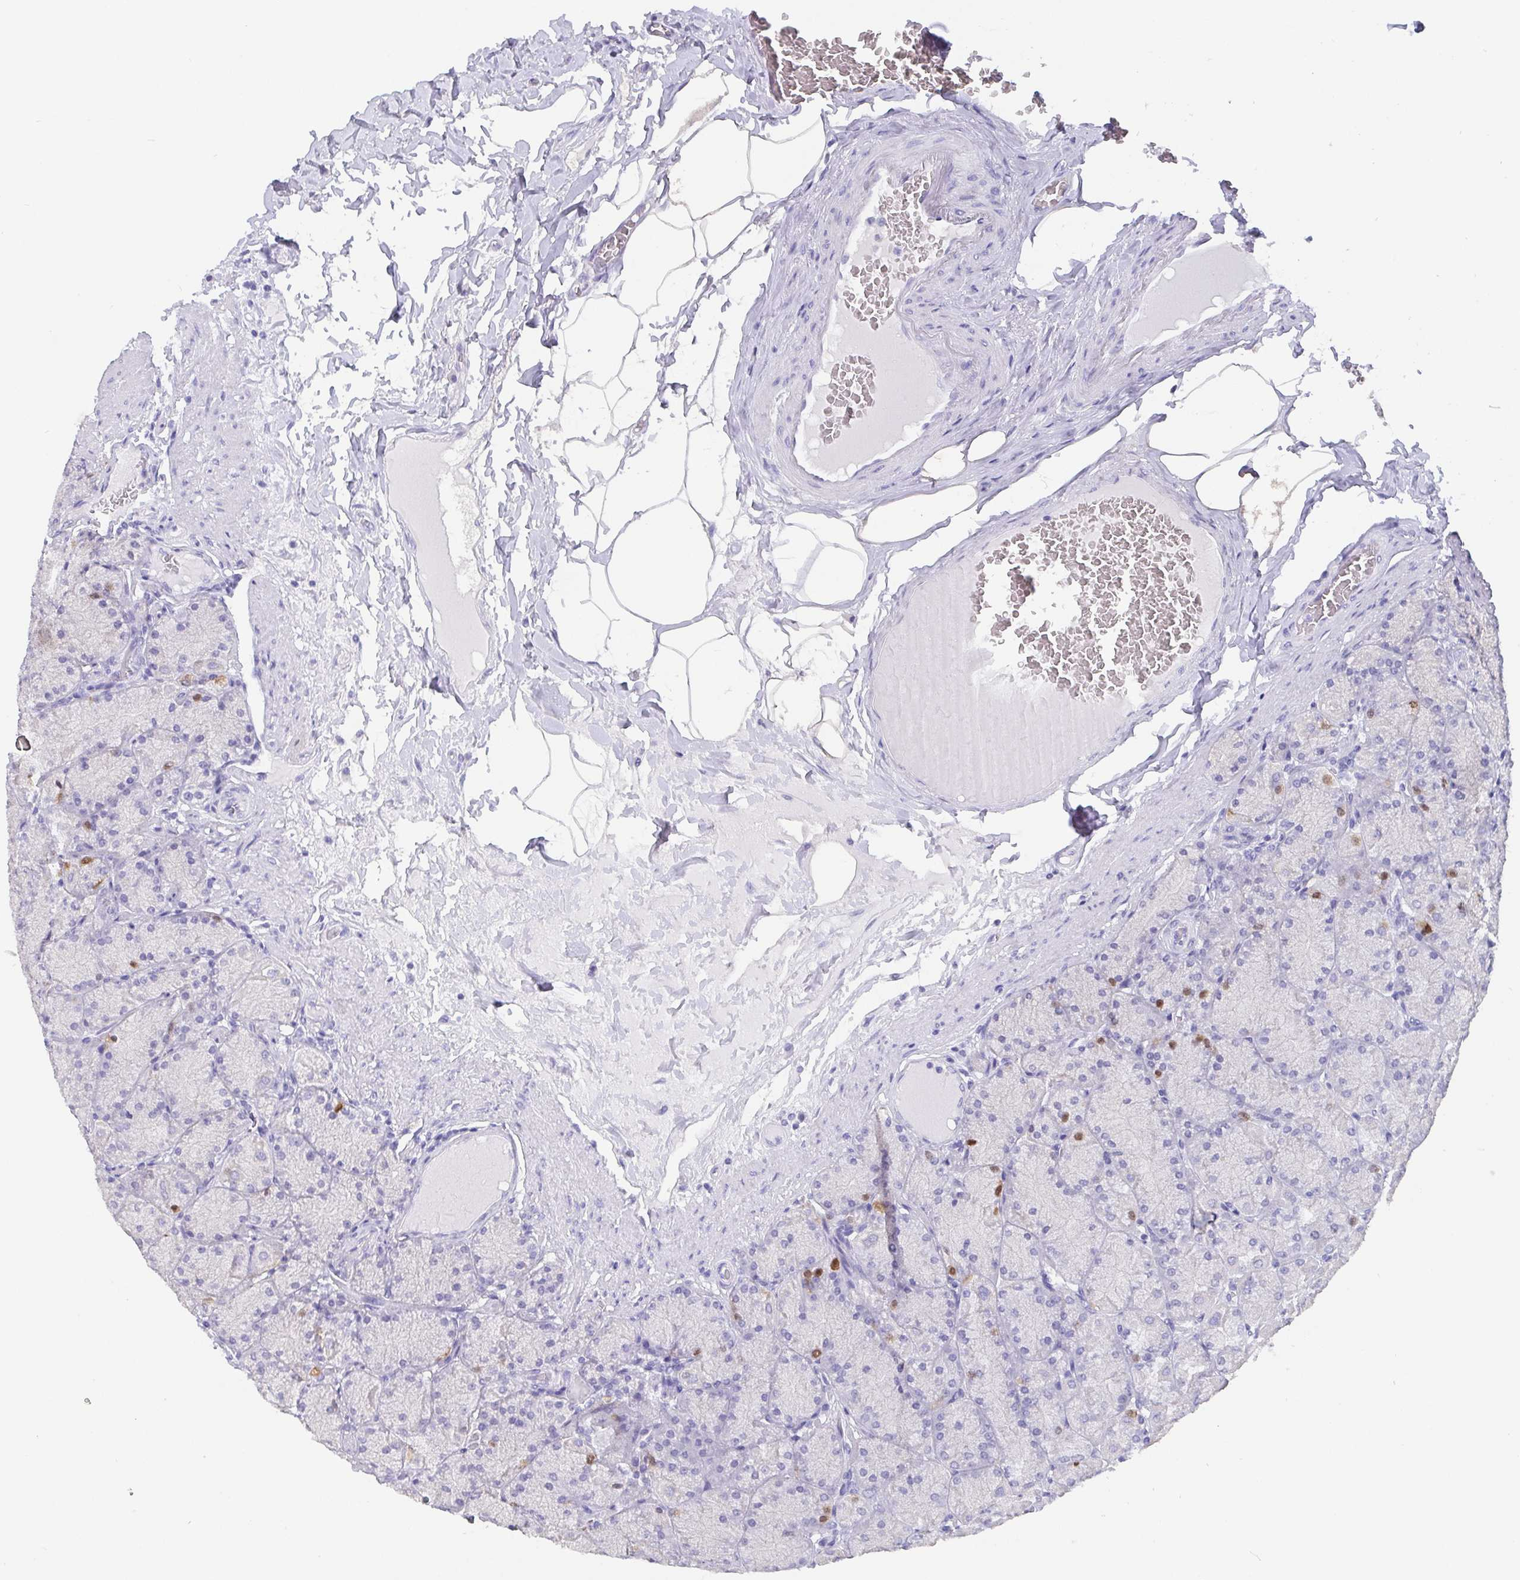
{"staining": {"intensity": "moderate", "quantity": "<25%", "location": "nuclear"}, "tissue": "stomach", "cell_type": "Glandular cells", "image_type": "normal", "snomed": [{"axis": "morphology", "description": "Normal tissue, NOS"}, {"axis": "topography", "description": "Stomach, upper"}], "caption": "Brown immunohistochemical staining in normal stomach displays moderate nuclear staining in about <25% of glandular cells. (Stains: DAB (3,3'-diaminobenzidine) in brown, nuclei in blue, Microscopy: brightfield microscopy at high magnification).", "gene": "SCGN", "patient": {"sex": "female", "age": 56}}